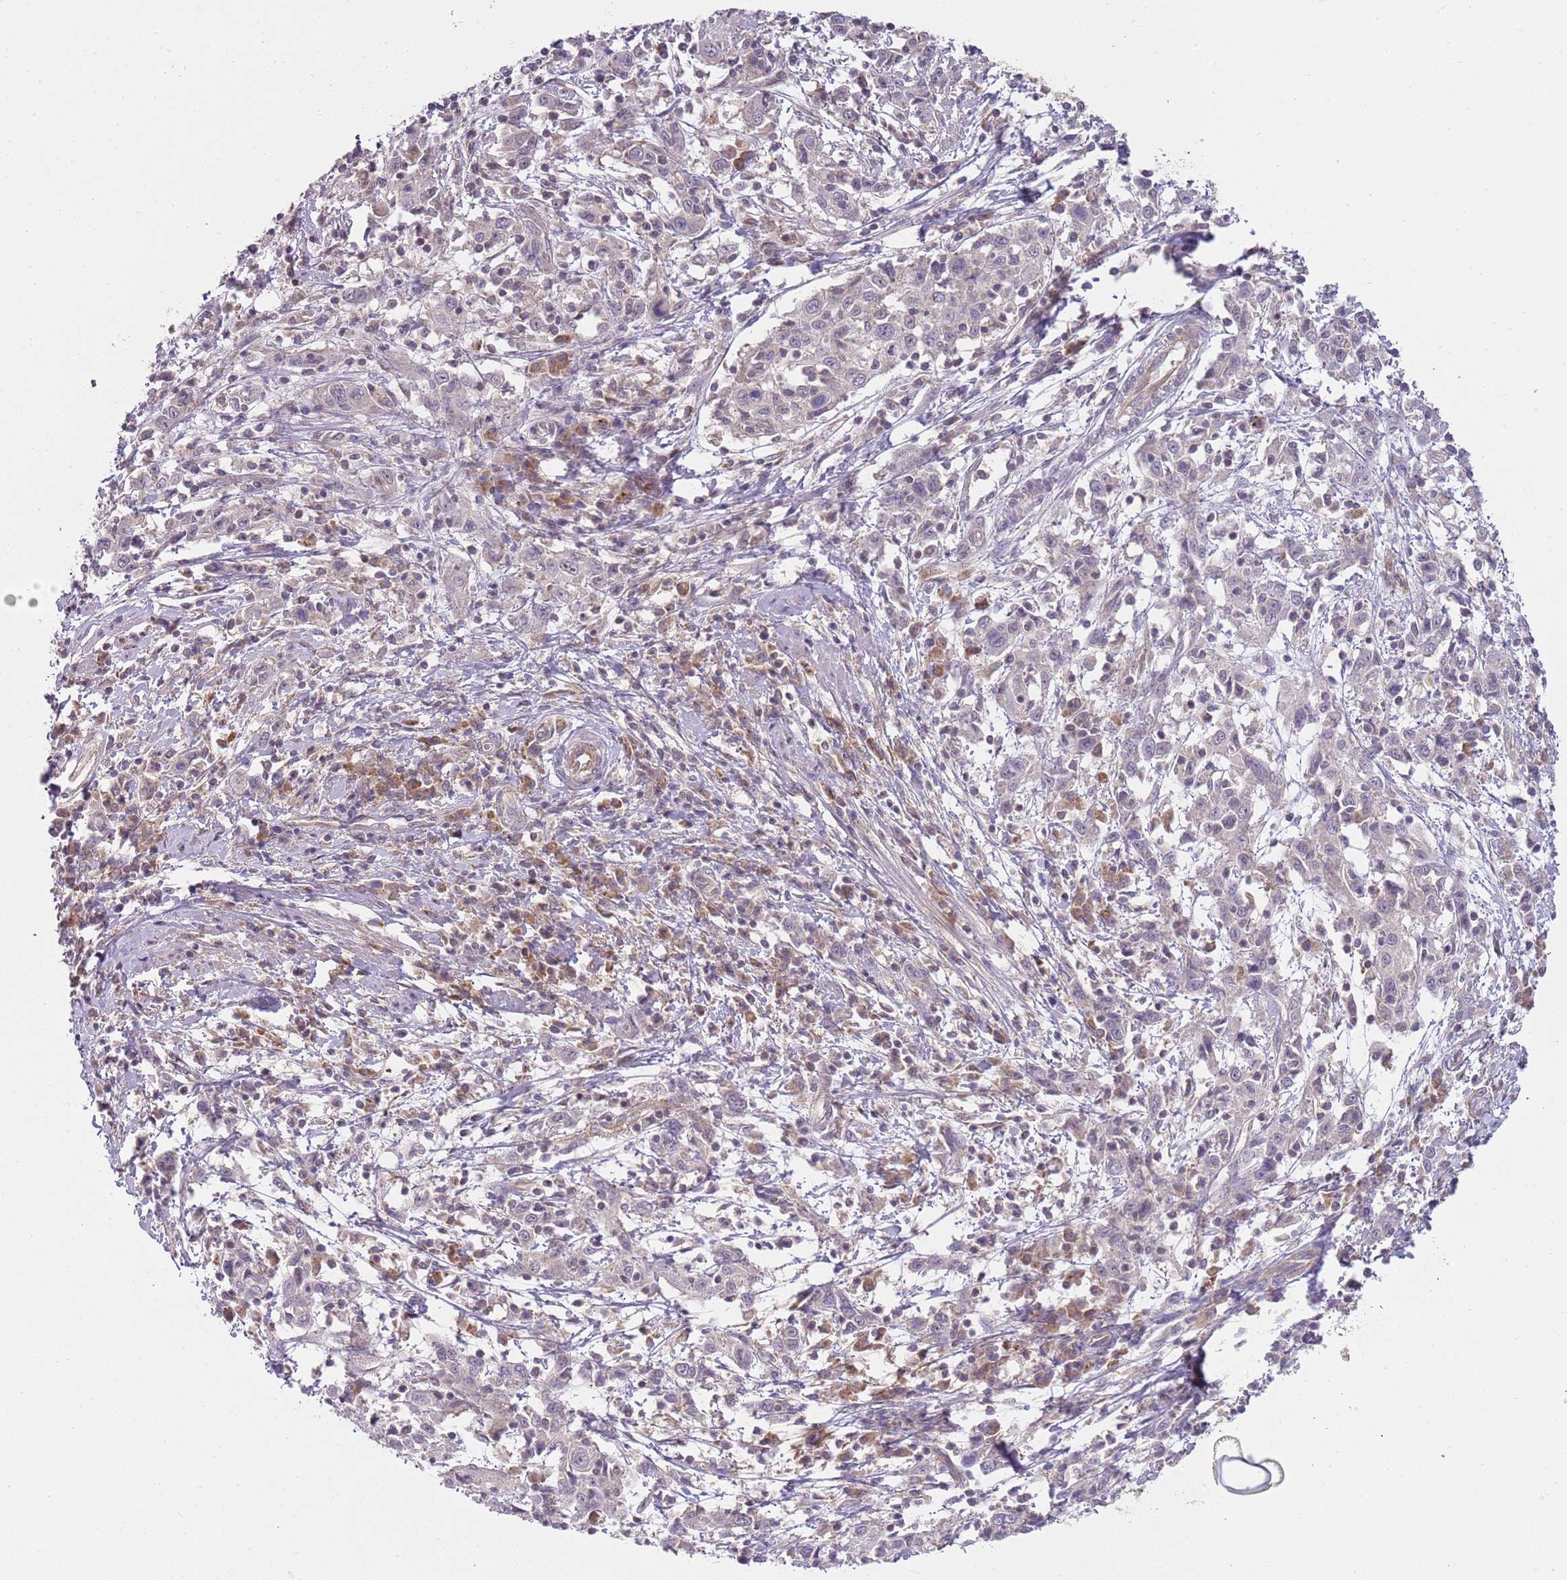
{"staining": {"intensity": "negative", "quantity": "none", "location": "none"}, "tissue": "cervical cancer", "cell_type": "Tumor cells", "image_type": "cancer", "snomed": [{"axis": "morphology", "description": "Squamous cell carcinoma, NOS"}, {"axis": "topography", "description": "Cervix"}], "caption": "This is a photomicrograph of immunohistochemistry (IHC) staining of squamous cell carcinoma (cervical), which shows no expression in tumor cells. (DAB (3,3'-diaminobenzidine) immunohistochemistry (IHC) with hematoxylin counter stain).", "gene": "SKOR2", "patient": {"sex": "female", "age": 46}}